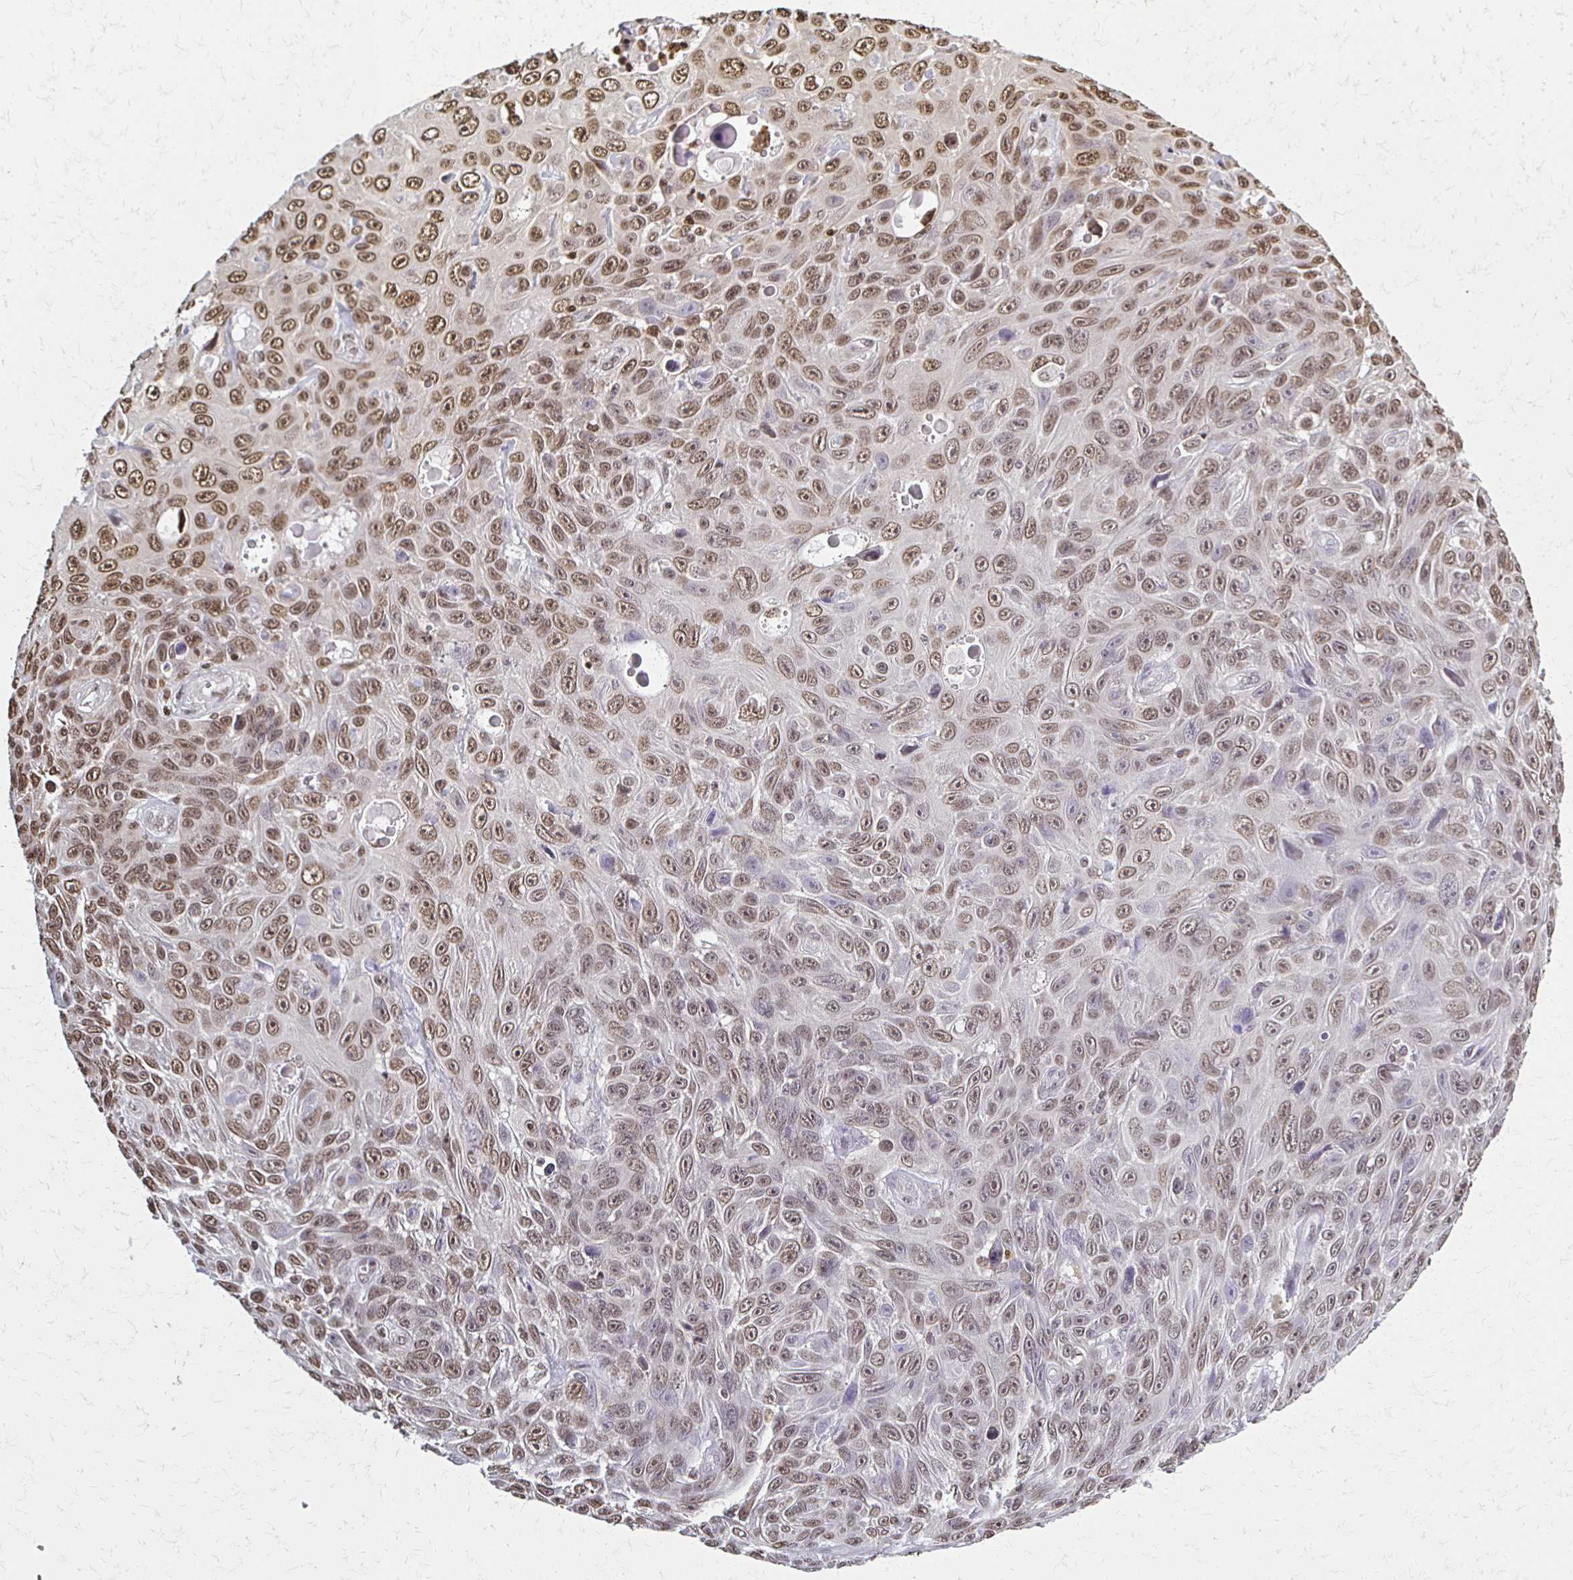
{"staining": {"intensity": "moderate", "quantity": ">75%", "location": "nuclear"}, "tissue": "skin cancer", "cell_type": "Tumor cells", "image_type": "cancer", "snomed": [{"axis": "morphology", "description": "Squamous cell carcinoma, NOS"}, {"axis": "topography", "description": "Skin"}], "caption": "An immunohistochemistry (IHC) micrograph of tumor tissue is shown. Protein staining in brown labels moderate nuclear positivity in skin cancer (squamous cell carcinoma) within tumor cells.", "gene": "HOXA9", "patient": {"sex": "male", "age": 82}}